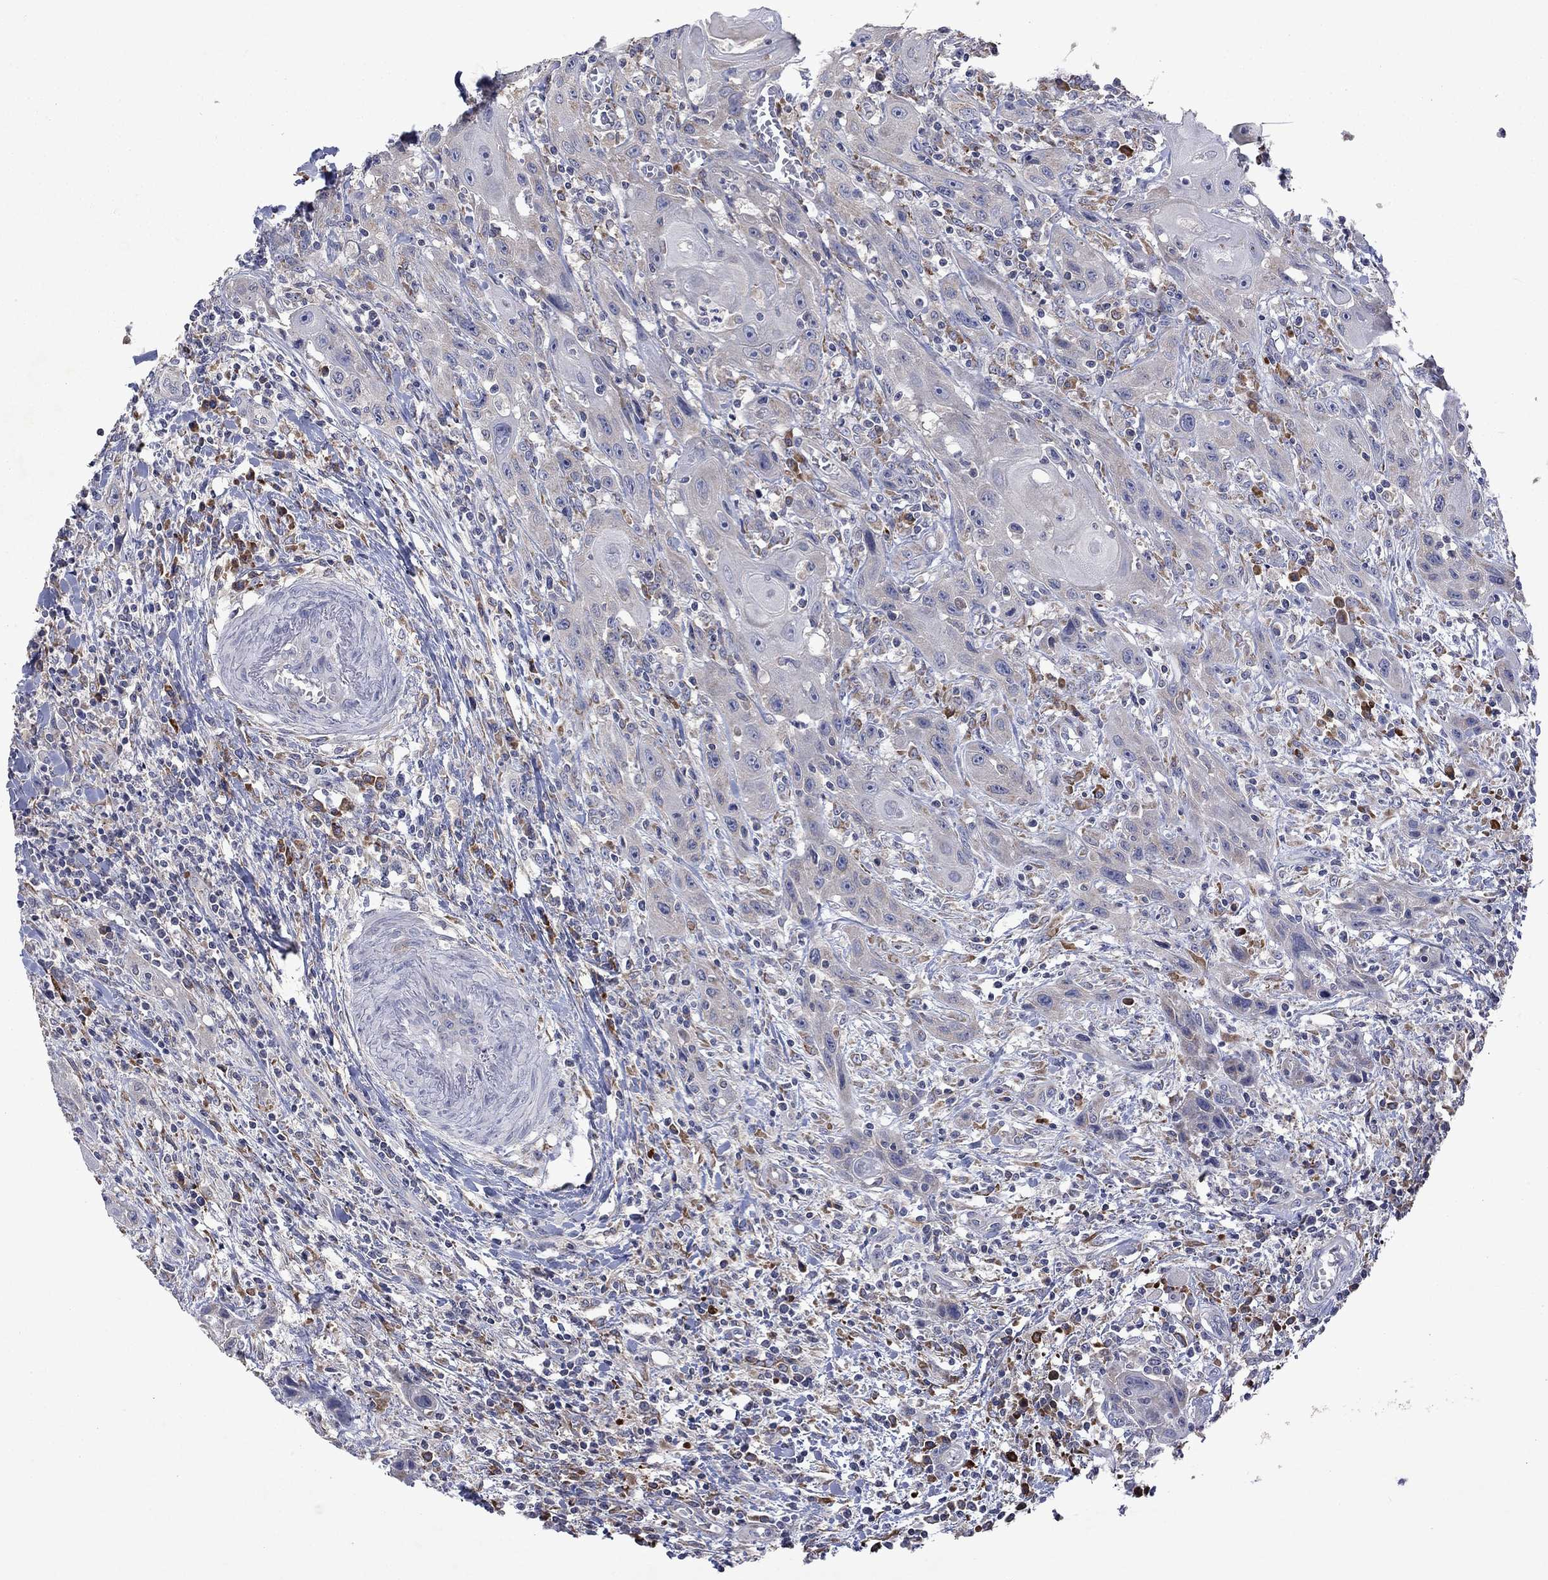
{"staining": {"intensity": "negative", "quantity": "none", "location": "none"}, "tissue": "head and neck cancer", "cell_type": "Tumor cells", "image_type": "cancer", "snomed": [{"axis": "morphology", "description": "Normal tissue, NOS"}, {"axis": "morphology", "description": "Squamous cell carcinoma, NOS"}, {"axis": "topography", "description": "Oral tissue"}, {"axis": "topography", "description": "Head-Neck"}], "caption": "A histopathology image of head and neck squamous cell carcinoma stained for a protein shows no brown staining in tumor cells.", "gene": "TMEM97", "patient": {"sex": "male", "age": 71}}